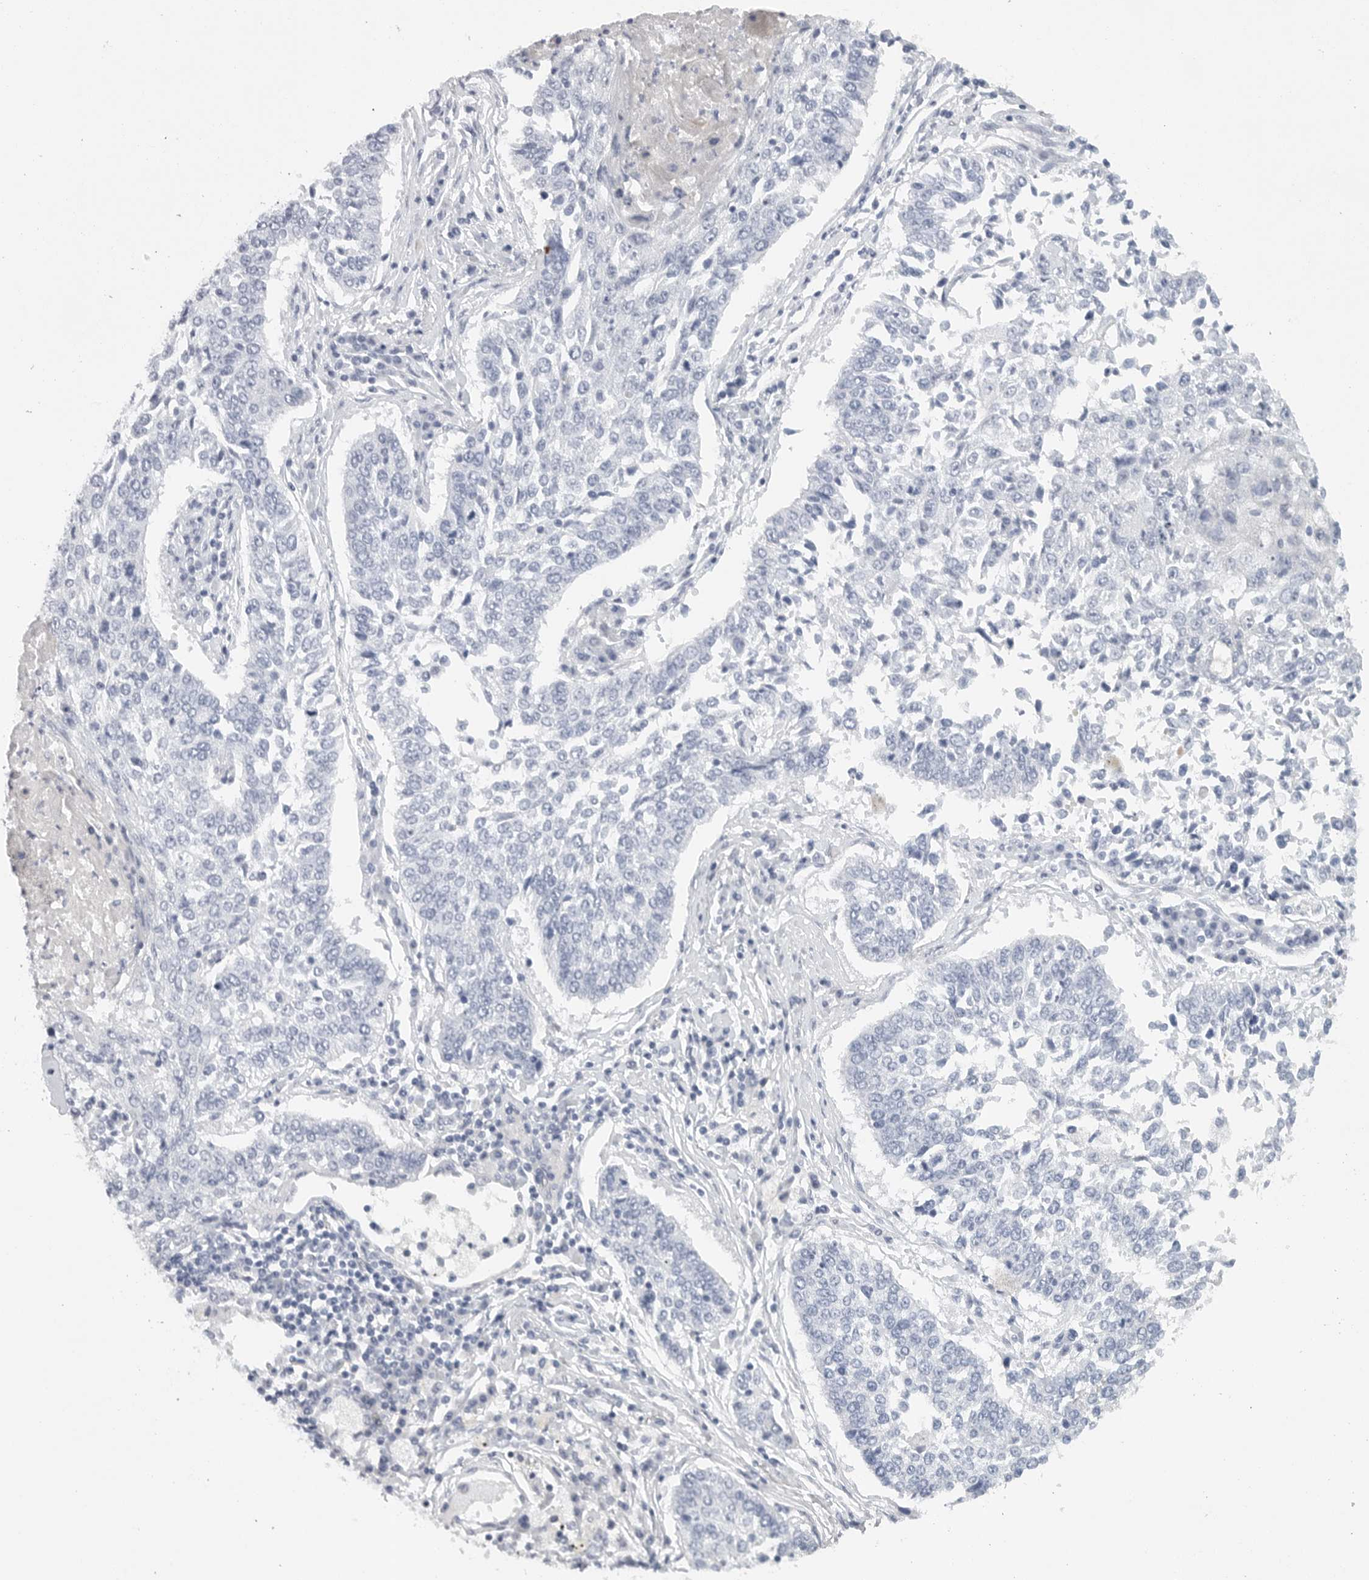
{"staining": {"intensity": "negative", "quantity": "none", "location": "none"}, "tissue": "lung cancer", "cell_type": "Tumor cells", "image_type": "cancer", "snomed": [{"axis": "morphology", "description": "Normal tissue, NOS"}, {"axis": "morphology", "description": "Squamous cell carcinoma, NOS"}, {"axis": "topography", "description": "Cartilage tissue"}, {"axis": "topography", "description": "Lung"}, {"axis": "topography", "description": "Peripheral nerve tissue"}], "caption": "This is an immunohistochemistry image of lung squamous cell carcinoma. There is no positivity in tumor cells.", "gene": "TNR", "patient": {"sex": "female", "age": 49}}